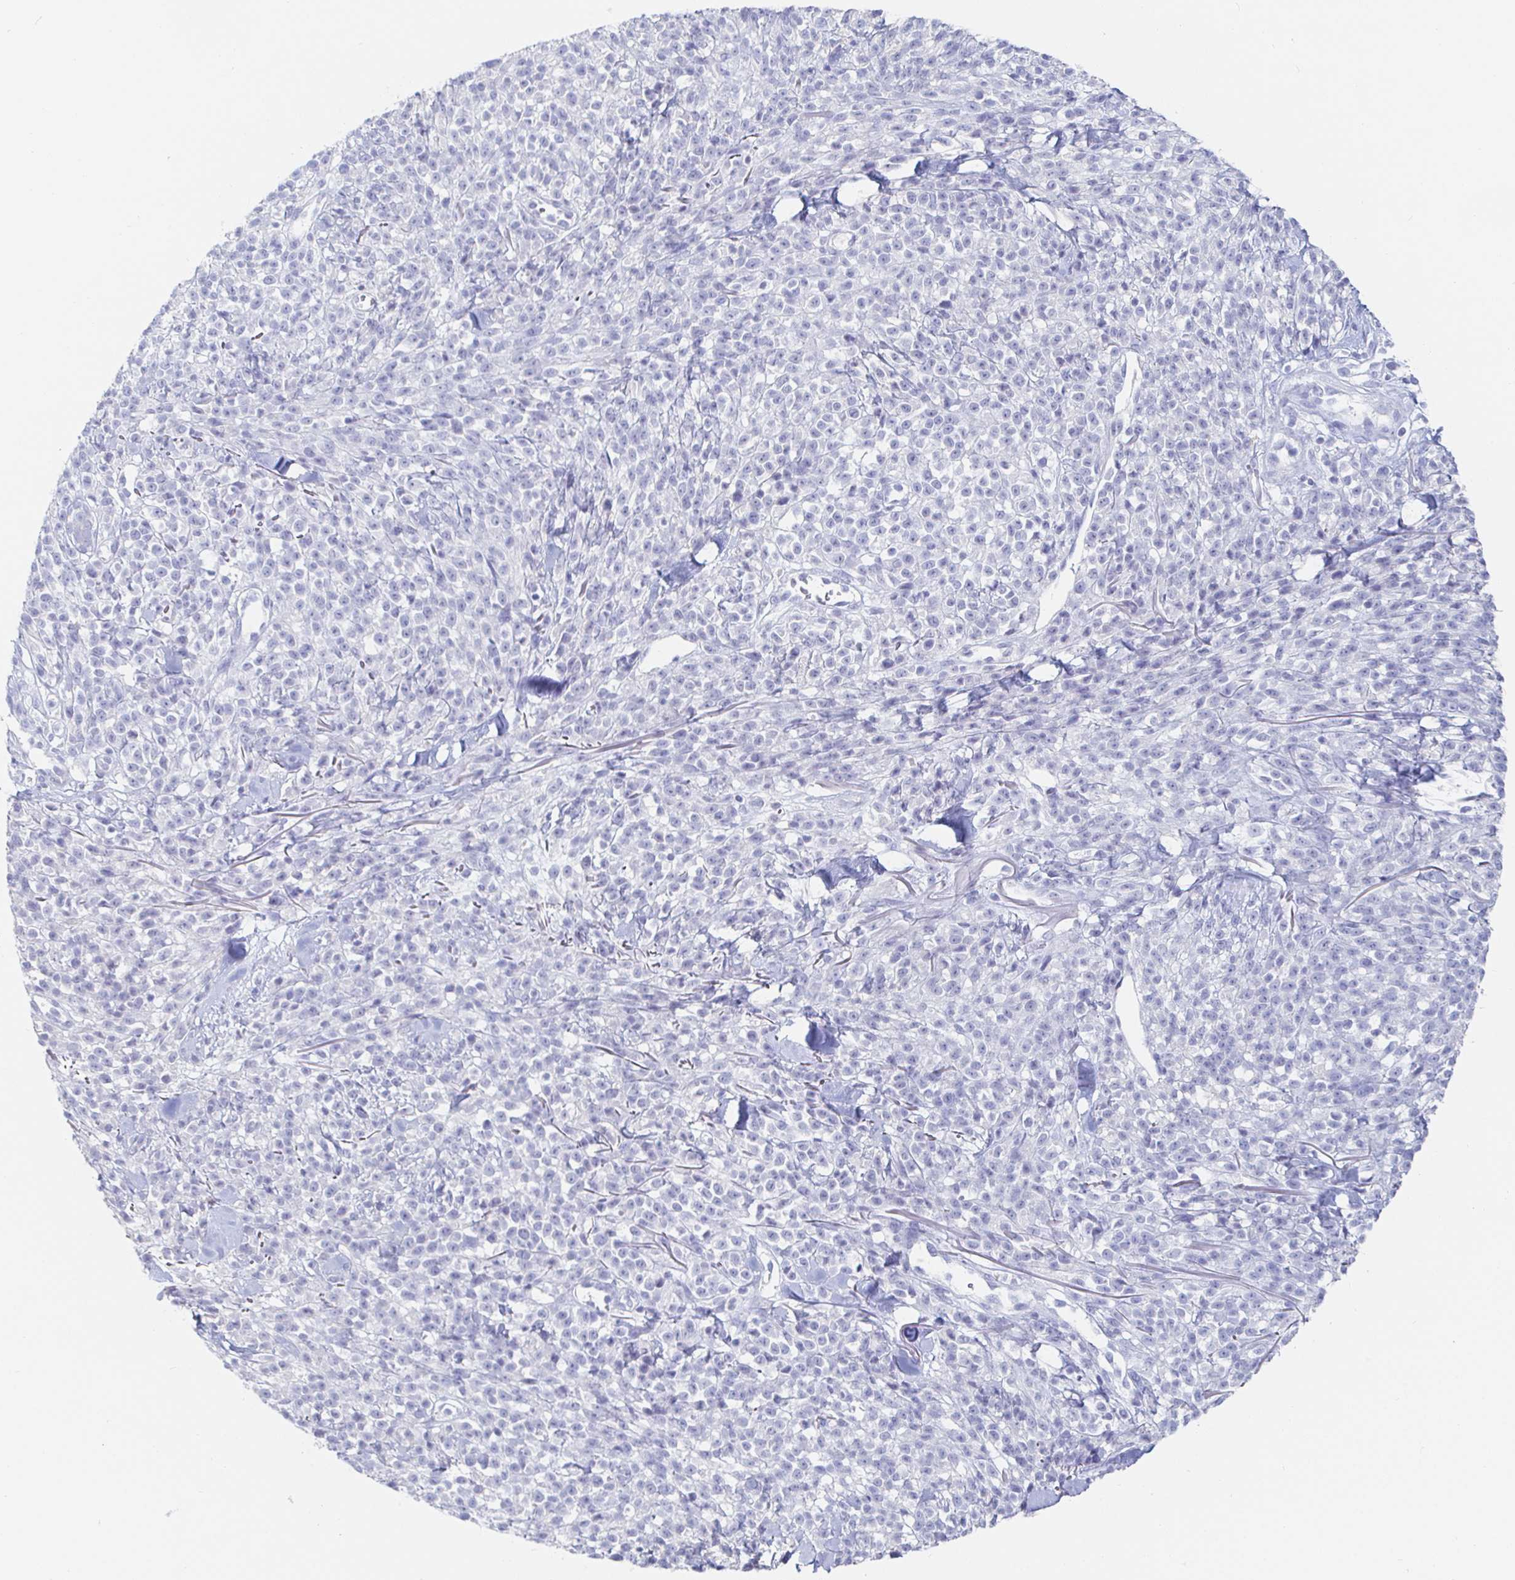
{"staining": {"intensity": "negative", "quantity": "none", "location": "none"}, "tissue": "melanoma", "cell_type": "Tumor cells", "image_type": "cancer", "snomed": [{"axis": "morphology", "description": "Malignant melanoma, NOS"}, {"axis": "topography", "description": "Skin"}, {"axis": "topography", "description": "Skin of trunk"}], "caption": "The IHC photomicrograph has no significant expression in tumor cells of melanoma tissue. (DAB (3,3'-diaminobenzidine) immunohistochemistry (IHC), high magnification).", "gene": "PDE6B", "patient": {"sex": "male", "age": 74}}